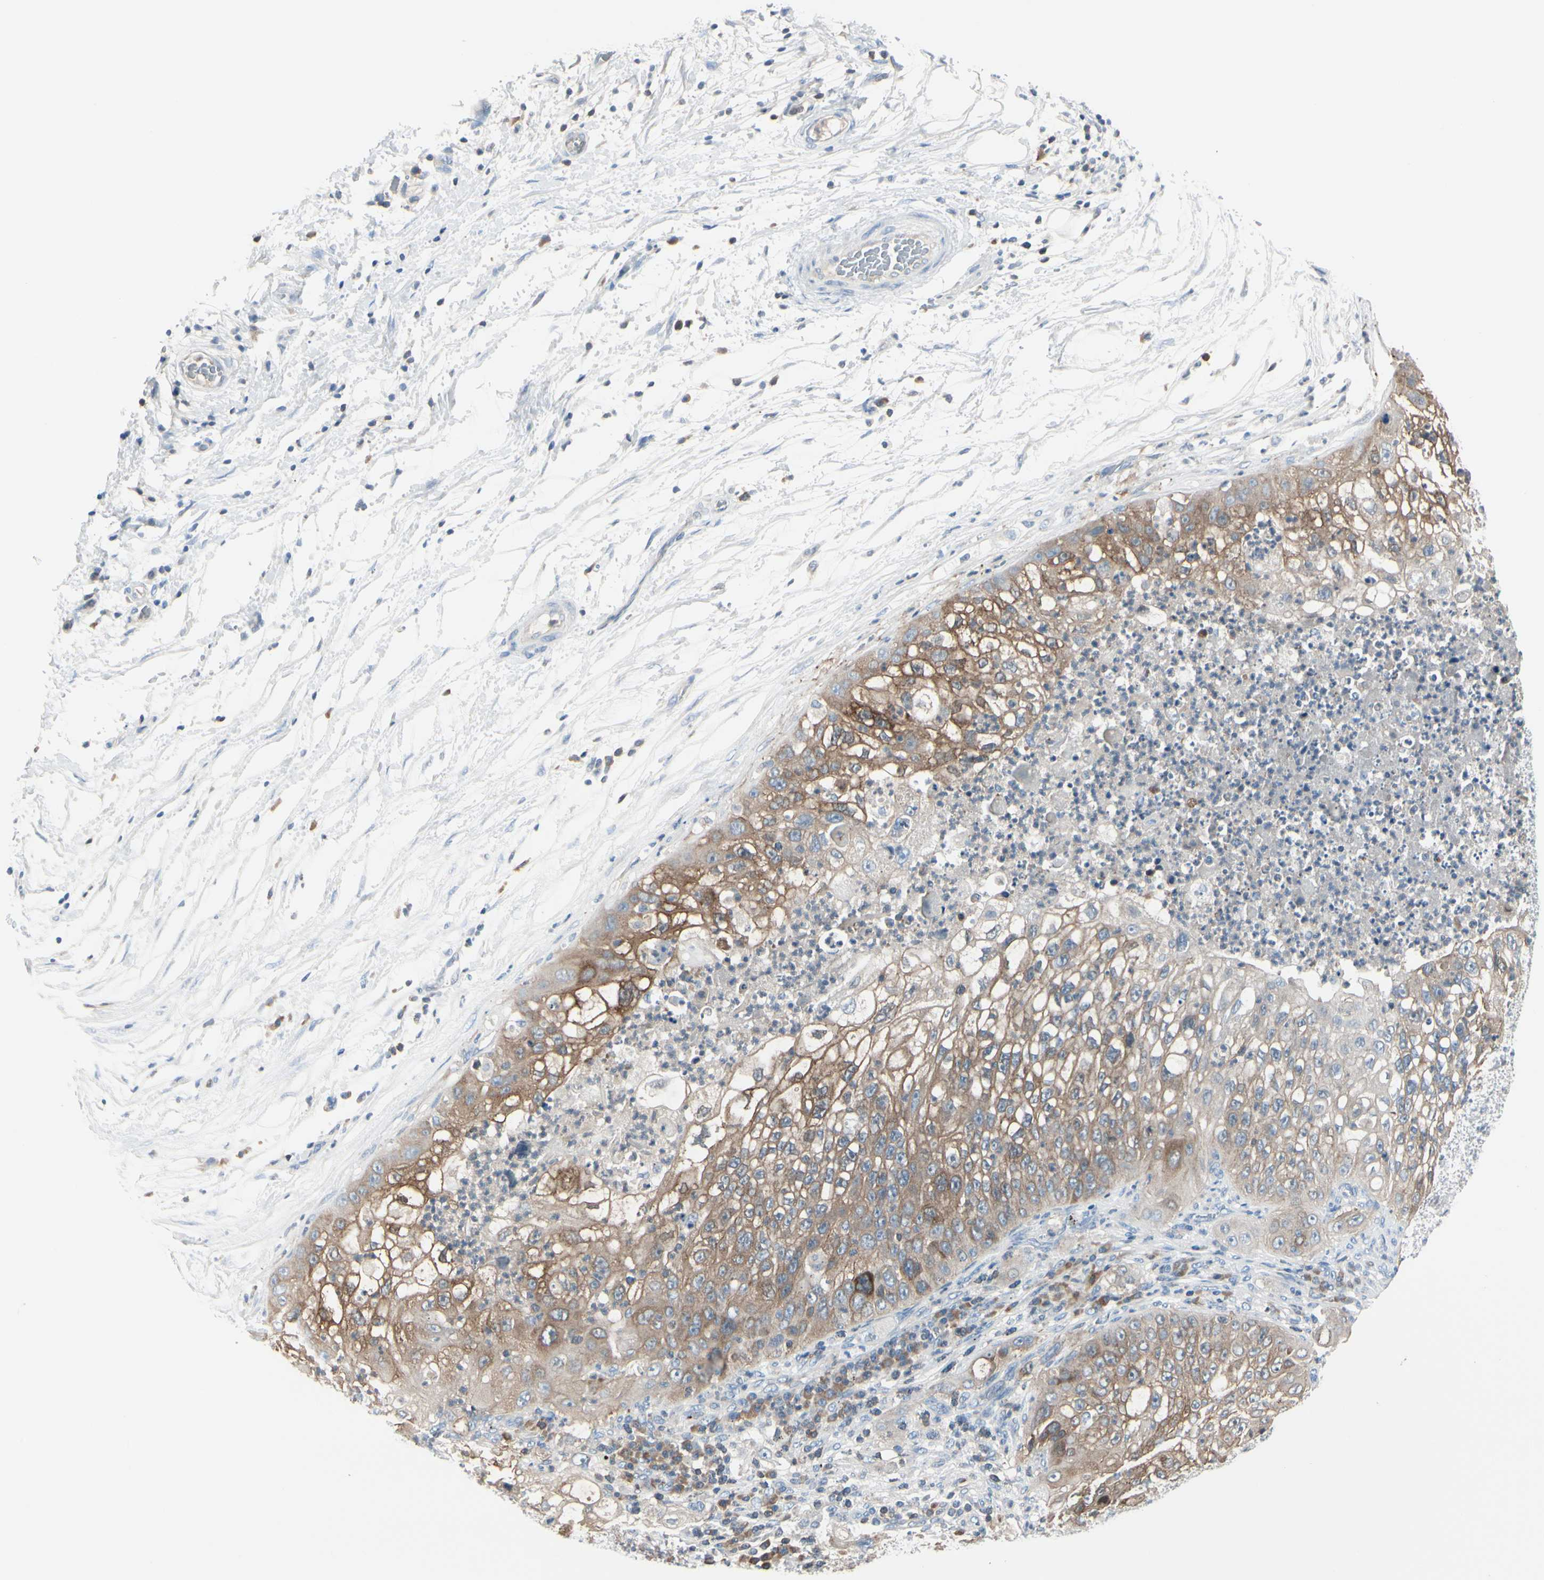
{"staining": {"intensity": "moderate", "quantity": ">75%", "location": "cytoplasmic/membranous"}, "tissue": "lung cancer", "cell_type": "Tumor cells", "image_type": "cancer", "snomed": [{"axis": "morphology", "description": "Inflammation, NOS"}, {"axis": "morphology", "description": "Squamous cell carcinoma, NOS"}, {"axis": "topography", "description": "Lymph node"}, {"axis": "topography", "description": "Soft tissue"}, {"axis": "topography", "description": "Lung"}], "caption": "Lung cancer (squamous cell carcinoma) stained for a protein (brown) displays moderate cytoplasmic/membranous positive expression in about >75% of tumor cells.", "gene": "SLC9A3R1", "patient": {"sex": "male", "age": 66}}